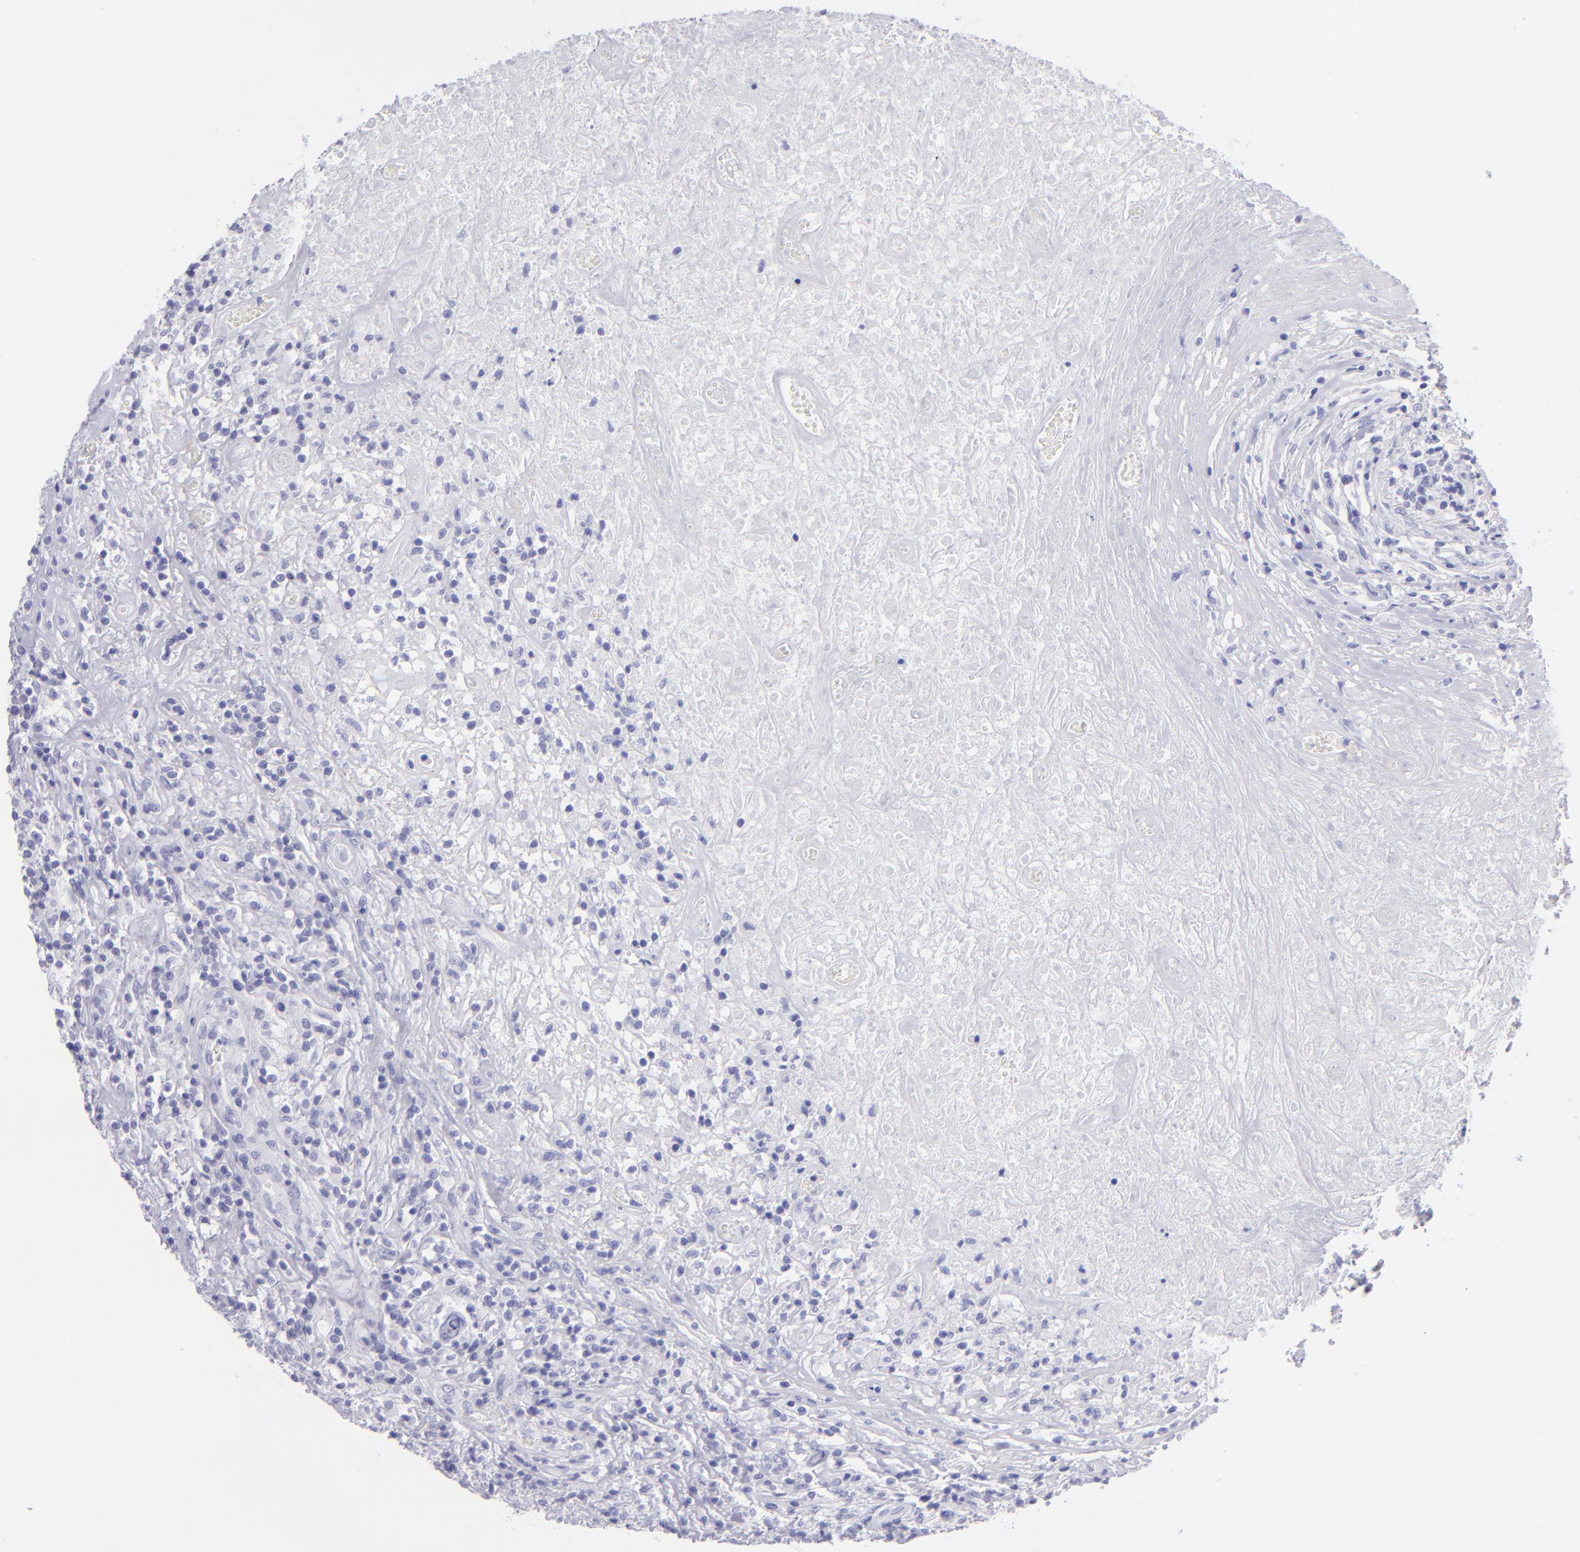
{"staining": {"intensity": "negative", "quantity": "none", "location": "none"}, "tissue": "lymphoma", "cell_type": "Tumor cells", "image_type": "cancer", "snomed": [{"axis": "morphology", "description": "Hodgkin's disease, NOS"}, {"axis": "topography", "description": "Lymph node"}], "caption": "The photomicrograph displays no staining of tumor cells in Hodgkin's disease.", "gene": "SLC1A3", "patient": {"sex": "male", "age": 46}}